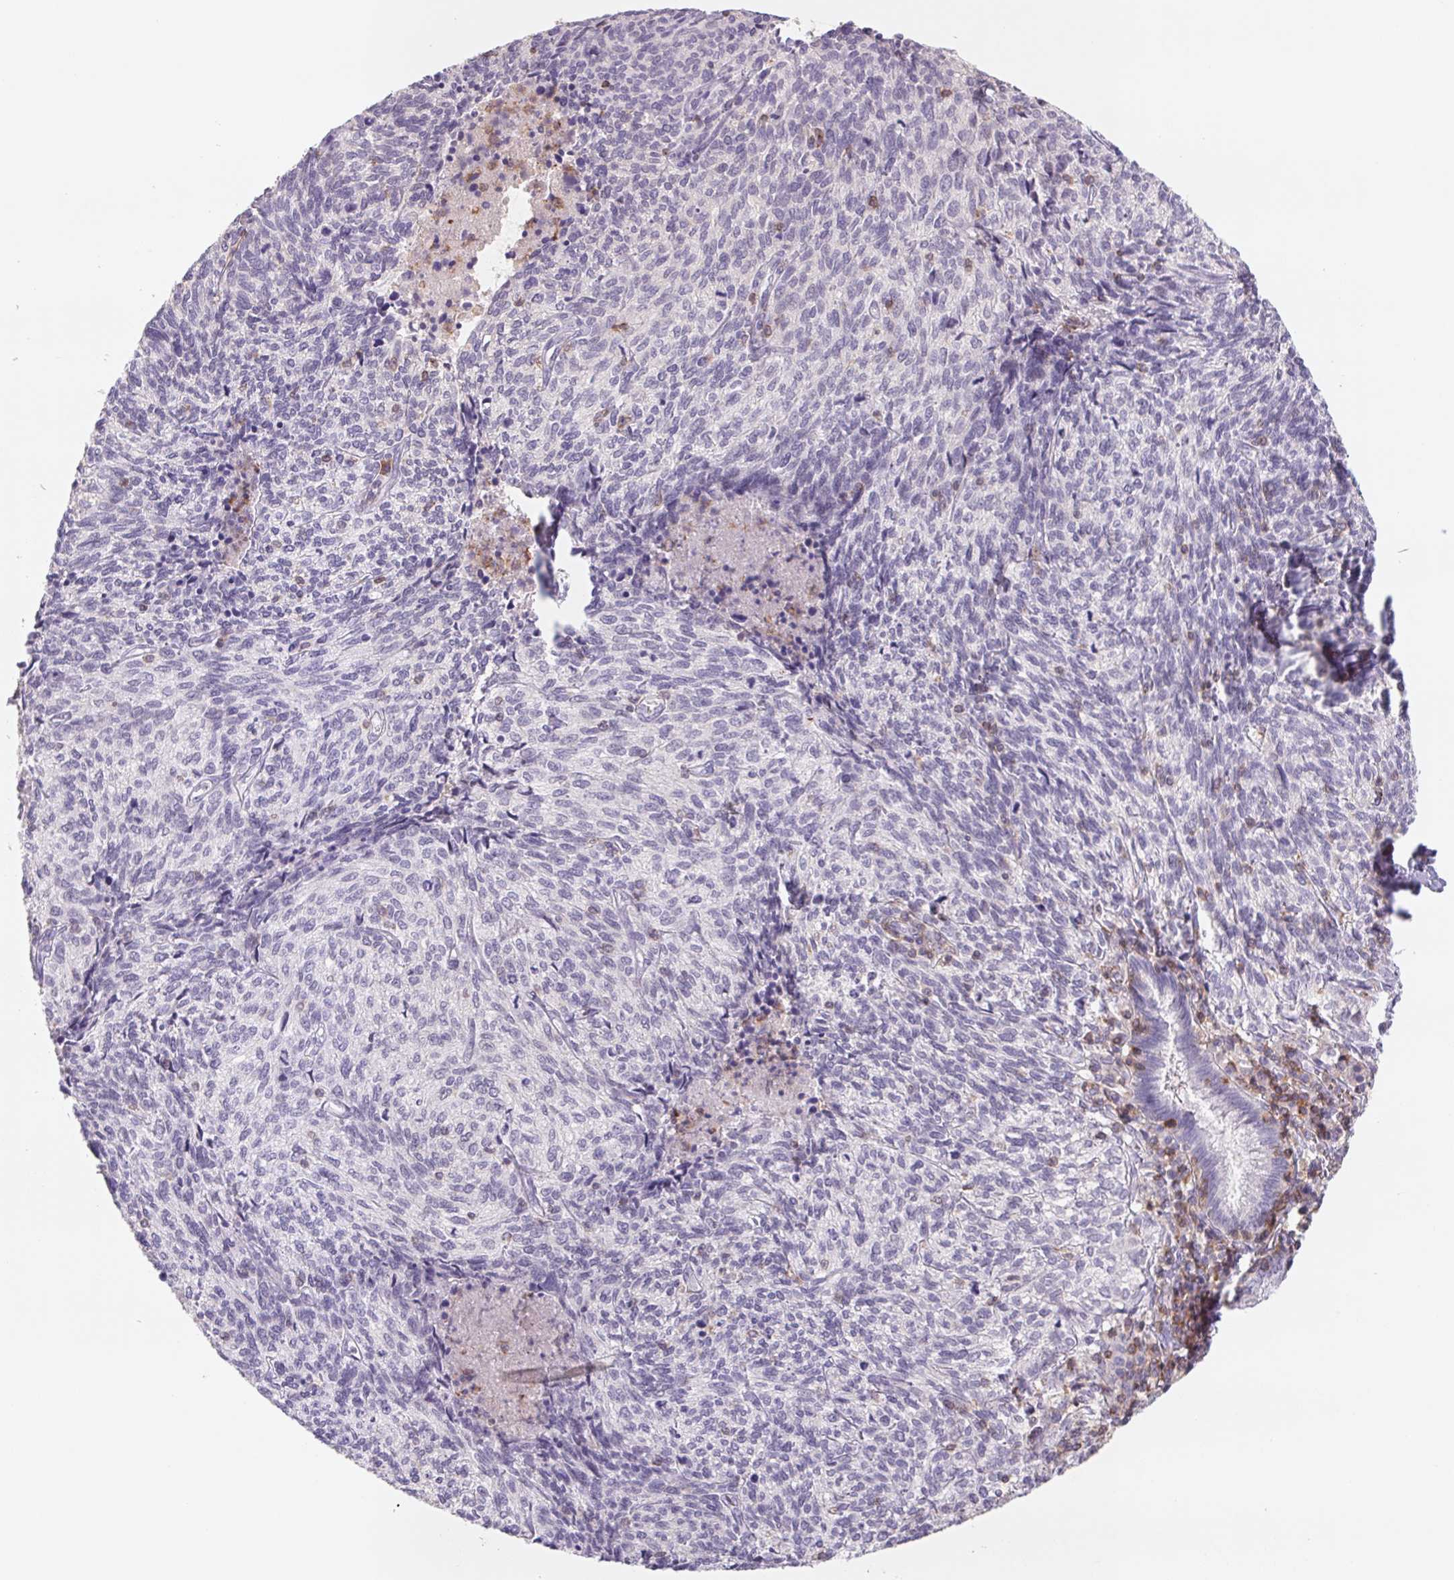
{"staining": {"intensity": "negative", "quantity": "none", "location": "none"}, "tissue": "cervical cancer", "cell_type": "Tumor cells", "image_type": "cancer", "snomed": [{"axis": "morphology", "description": "Squamous cell carcinoma, NOS"}, {"axis": "topography", "description": "Cervix"}], "caption": "This is a photomicrograph of immunohistochemistry staining of squamous cell carcinoma (cervical), which shows no positivity in tumor cells.", "gene": "KIF26A", "patient": {"sex": "female", "age": 45}}